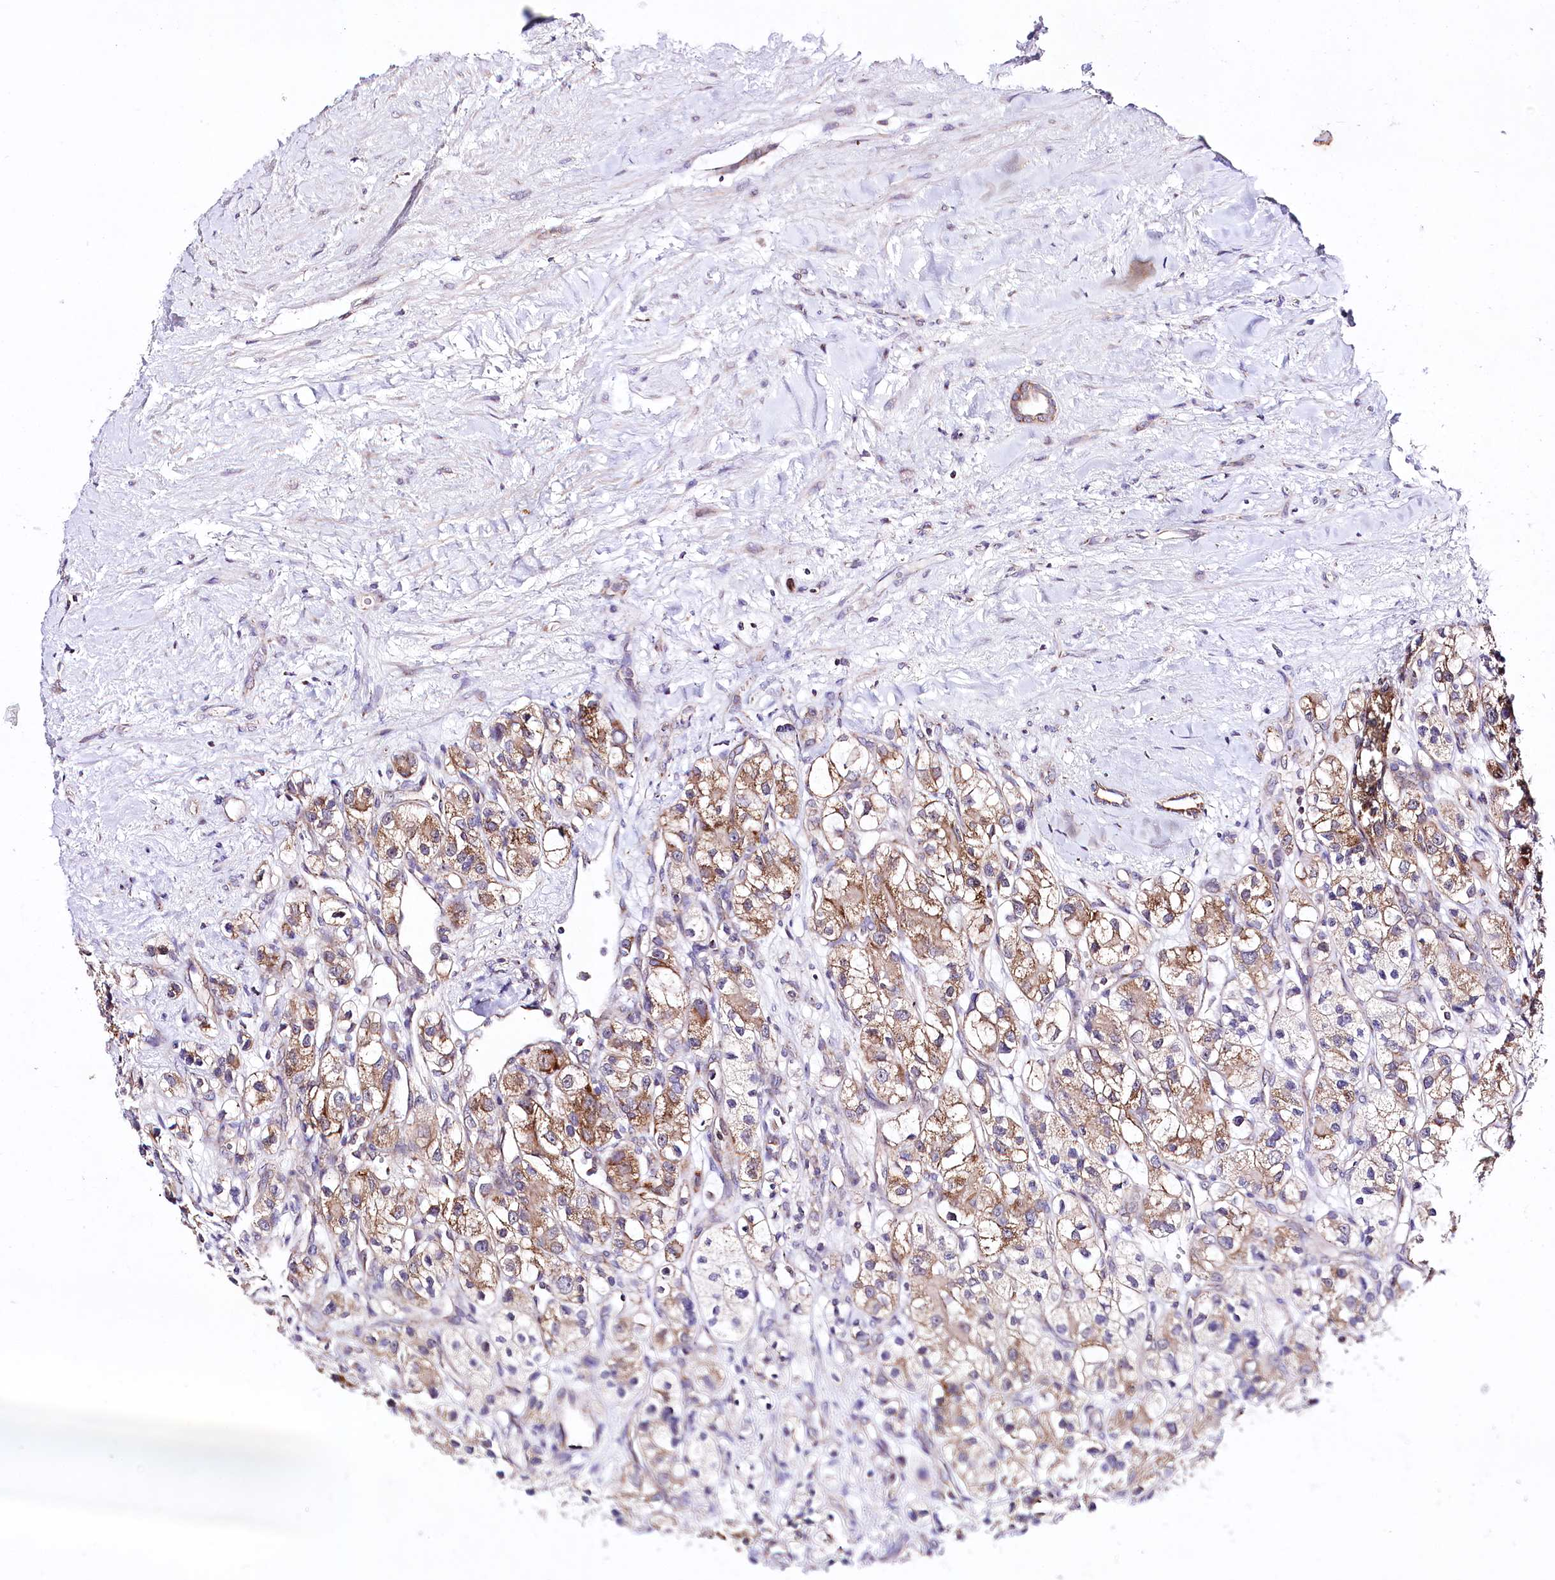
{"staining": {"intensity": "moderate", "quantity": "25%-75%", "location": "cytoplasmic/membranous"}, "tissue": "renal cancer", "cell_type": "Tumor cells", "image_type": "cancer", "snomed": [{"axis": "morphology", "description": "Adenocarcinoma, NOS"}, {"axis": "topography", "description": "Kidney"}], "caption": "Tumor cells display medium levels of moderate cytoplasmic/membranous positivity in about 25%-75% of cells in renal cancer (adenocarcinoma).", "gene": "ATE1", "patient": {"sex": "female", "age": 57}}